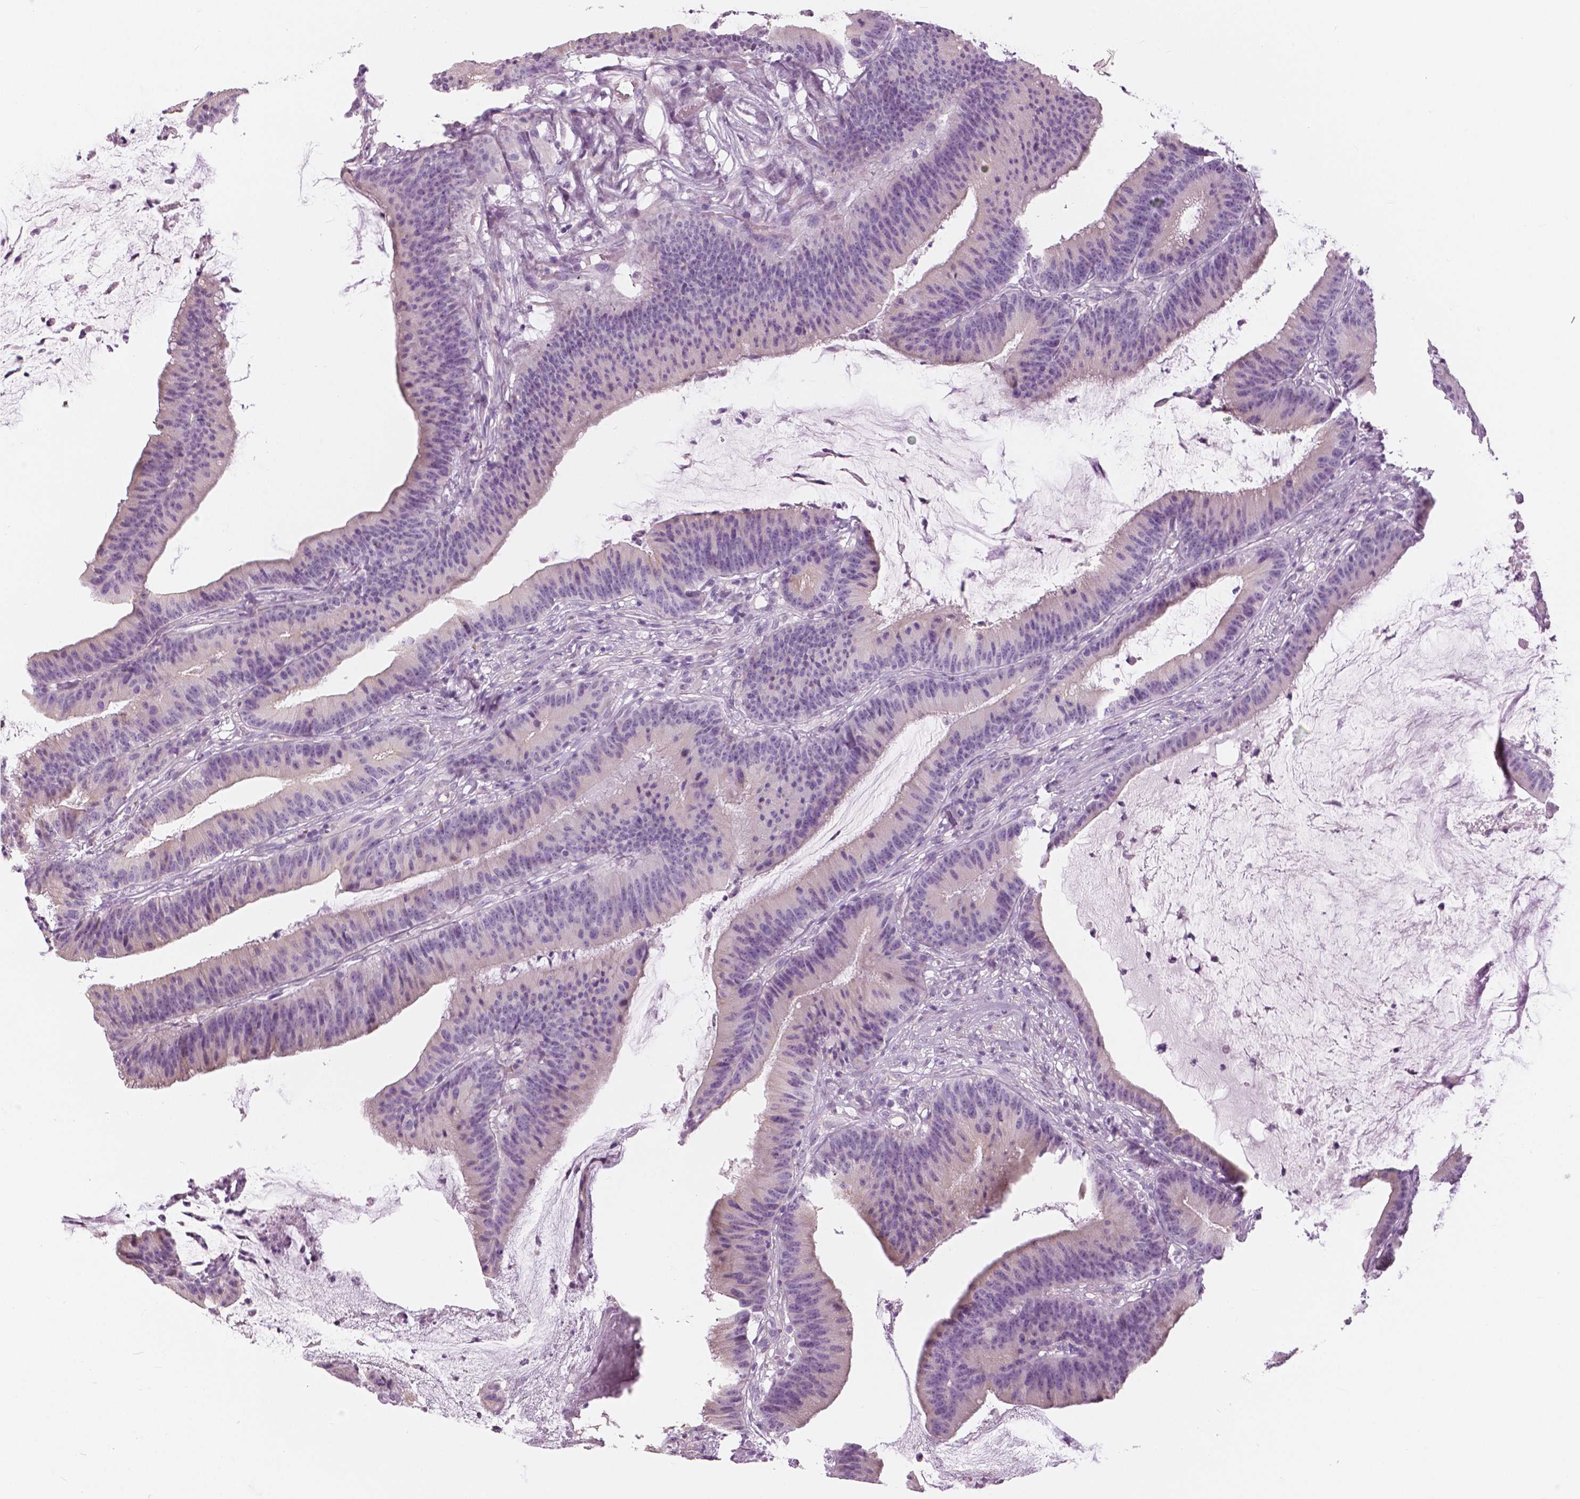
{"staining": {"intensity": "weak", "quantity": "<25%", "location": "cytoplasmic/membranous"}, "tissue": "colorectal cancer", "cell_type": "Tumor cells", "image_type": "cancer", "snomed": [{"axis": "morphology", "description": "Adenocarcinoma, NOS"}, {"axis": "topography", "description": "Colon"}], "caption": "High magnification brightfield microscopy of colorectal cancer (adenocarcinoma) stained with DAB (3,3'-diaminobenzidine) (brown) and counterstained with hematoxylin (blue): tumor cells show no significant expression.", "gene": "SLC24A1", "patient": {"sex": "female", "age": 78}}